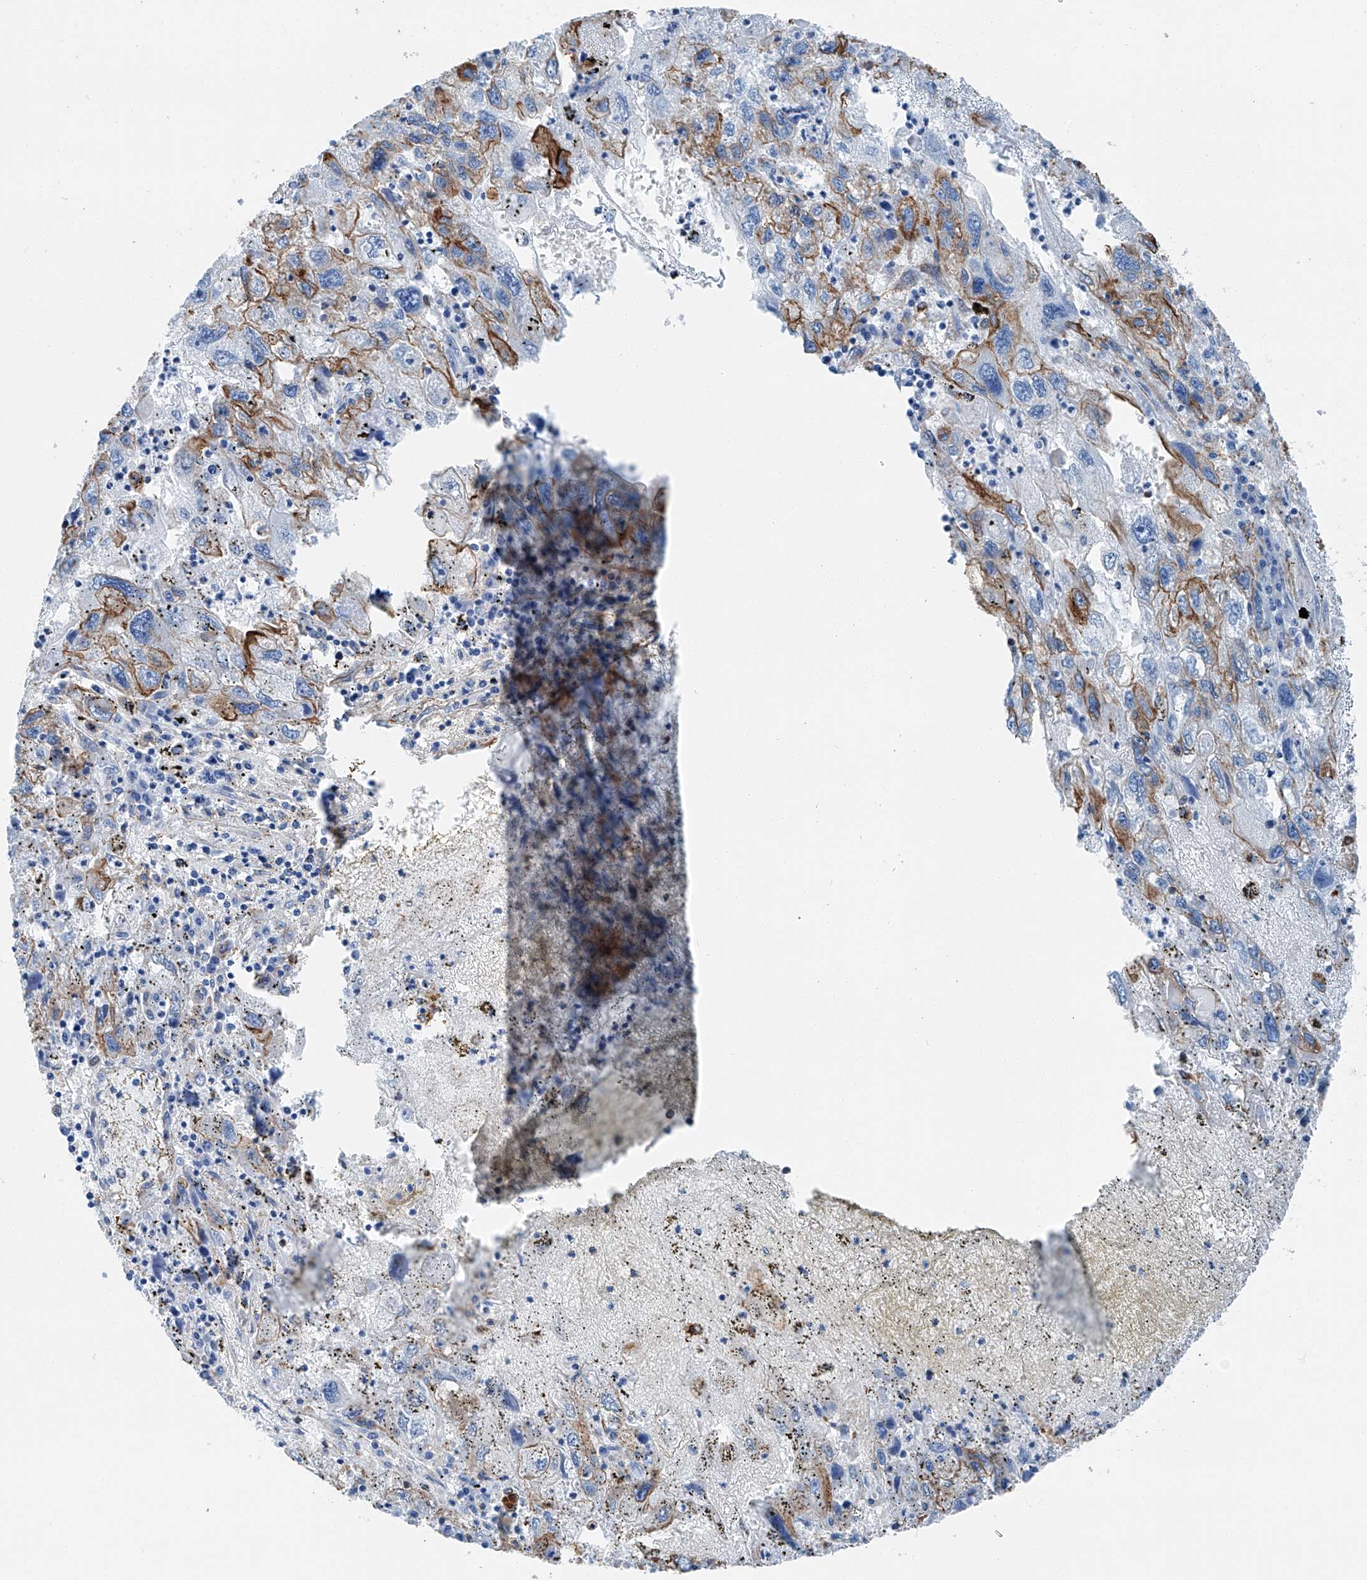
{"staining": {"intensity": "strong", "quantity": "<25%", "location": "cytoplasmic/membranous"}, "tissue": "endometrial cancer", "cell_type": "Tumor cells", "image_type": "cancer", "snomed": [{"axis": "morphology", "description": "Adenocarcinoma, NOS"}, {"axis": "topography", "description": "Endometrium"}], "caption": "Tumor cells reveal medium levels of strong cytoplasmic/membranous staining in about <25% of cells in human endometrial cancer. The staining was performed using DAB (3,3'-diaminobenzidine) to visualize the protein expression in brown, while the nuclei were stained in blue with hematoxylin (Magnification: 20x).", "gene": "ZNF804A", "patient": {"sex": "female", "age": 49}}